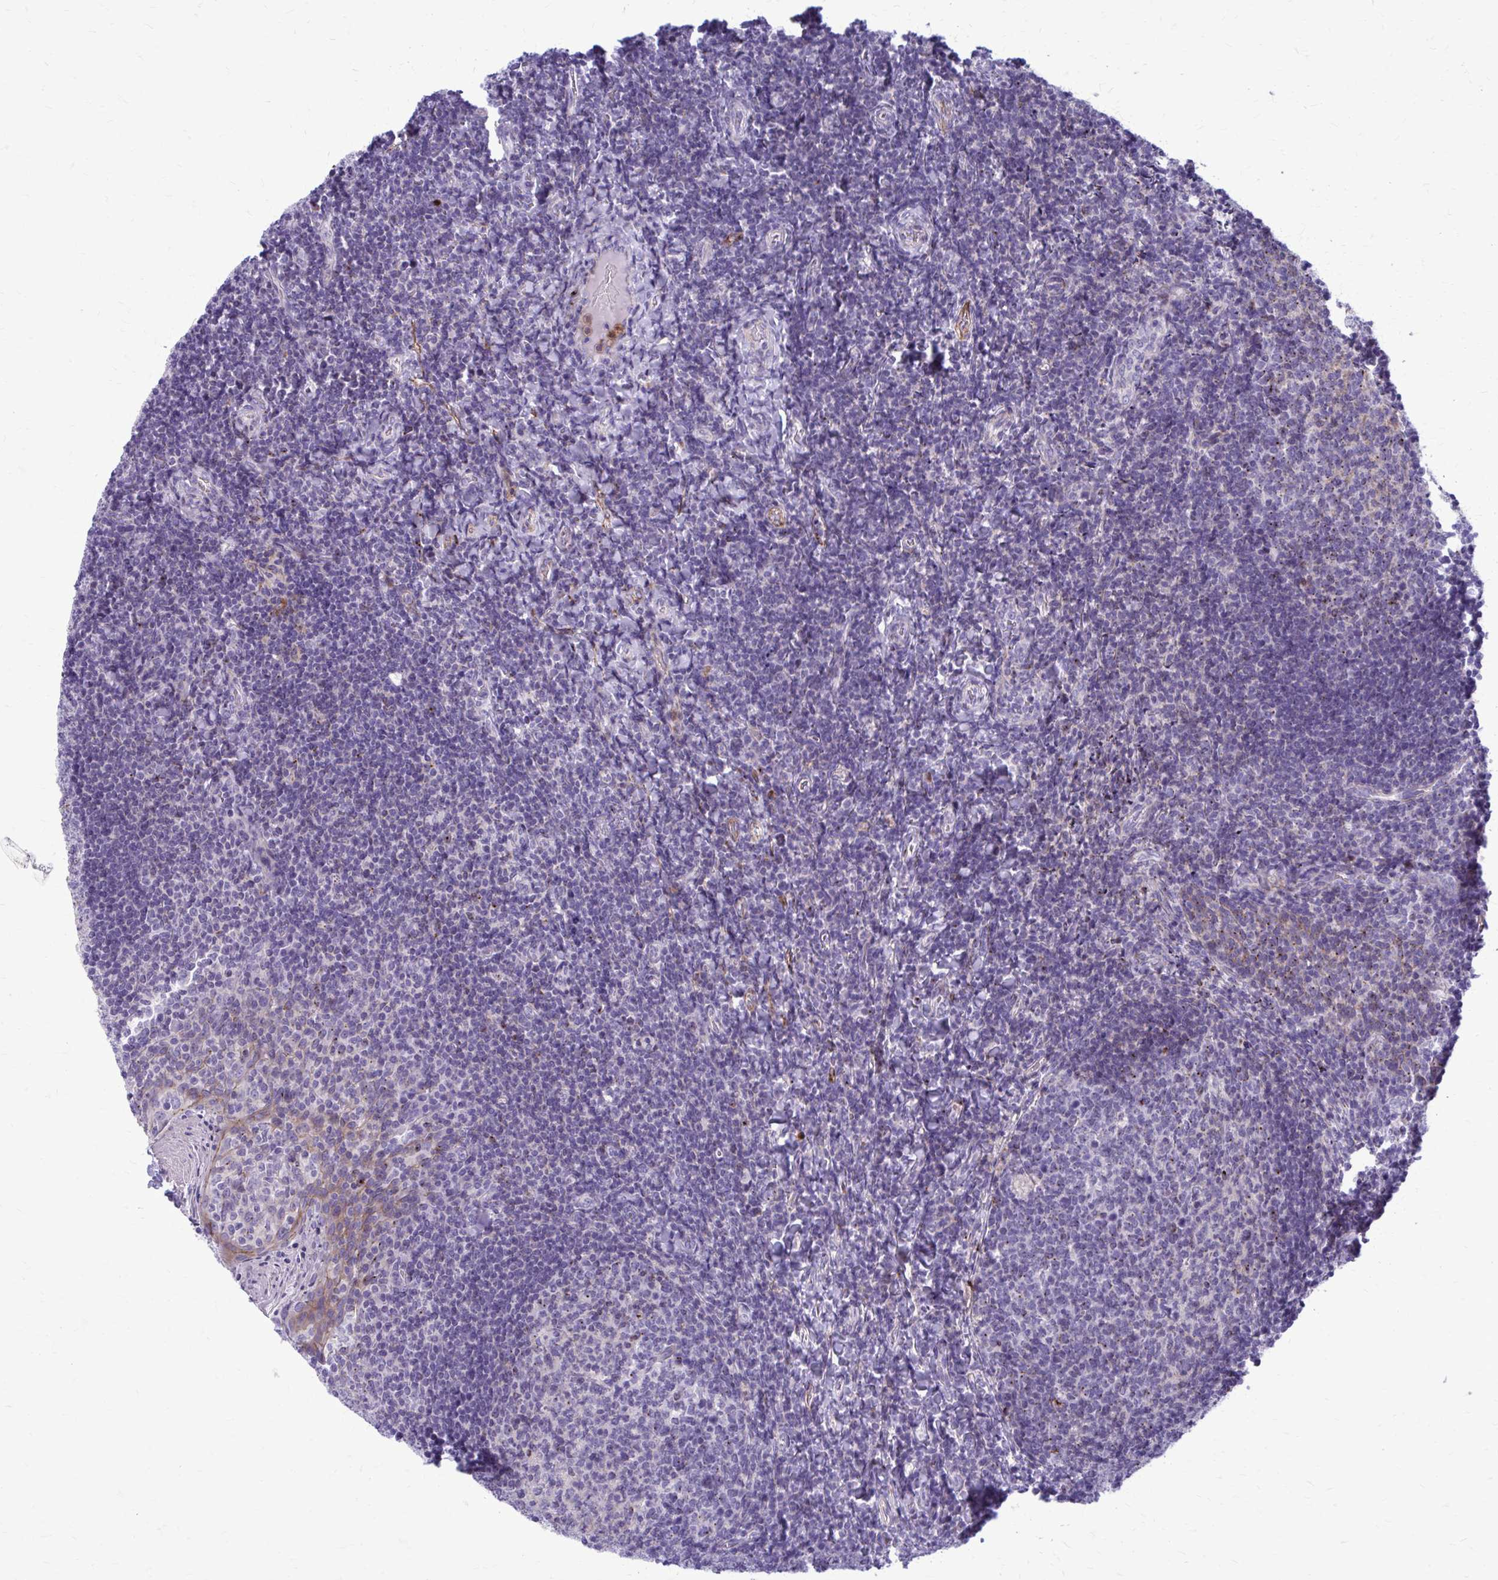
{"staining": {"intensity": "weak", "quantity": "<25%", "location": "cytoplasmic/membranous"}, "tissue": "tonsil", "cell_type": "Germinal center cells", "image_type": "normal", "snomed": [{"axis": "morphology", "description": "Normal tissue, NOS"}, {"axis": "topography", "description": "Tonsil"}], "caption": "A micrograph of tonsil stained for a protein demonstrates no brown staining in germinal center cells. (Brightfield microscopy of DAB (3,3'-diaminobenzidine) immunohistochemistry at high magnification).", "gene": "PEDS1", "patient": {"sex": "female", "age": 10}}